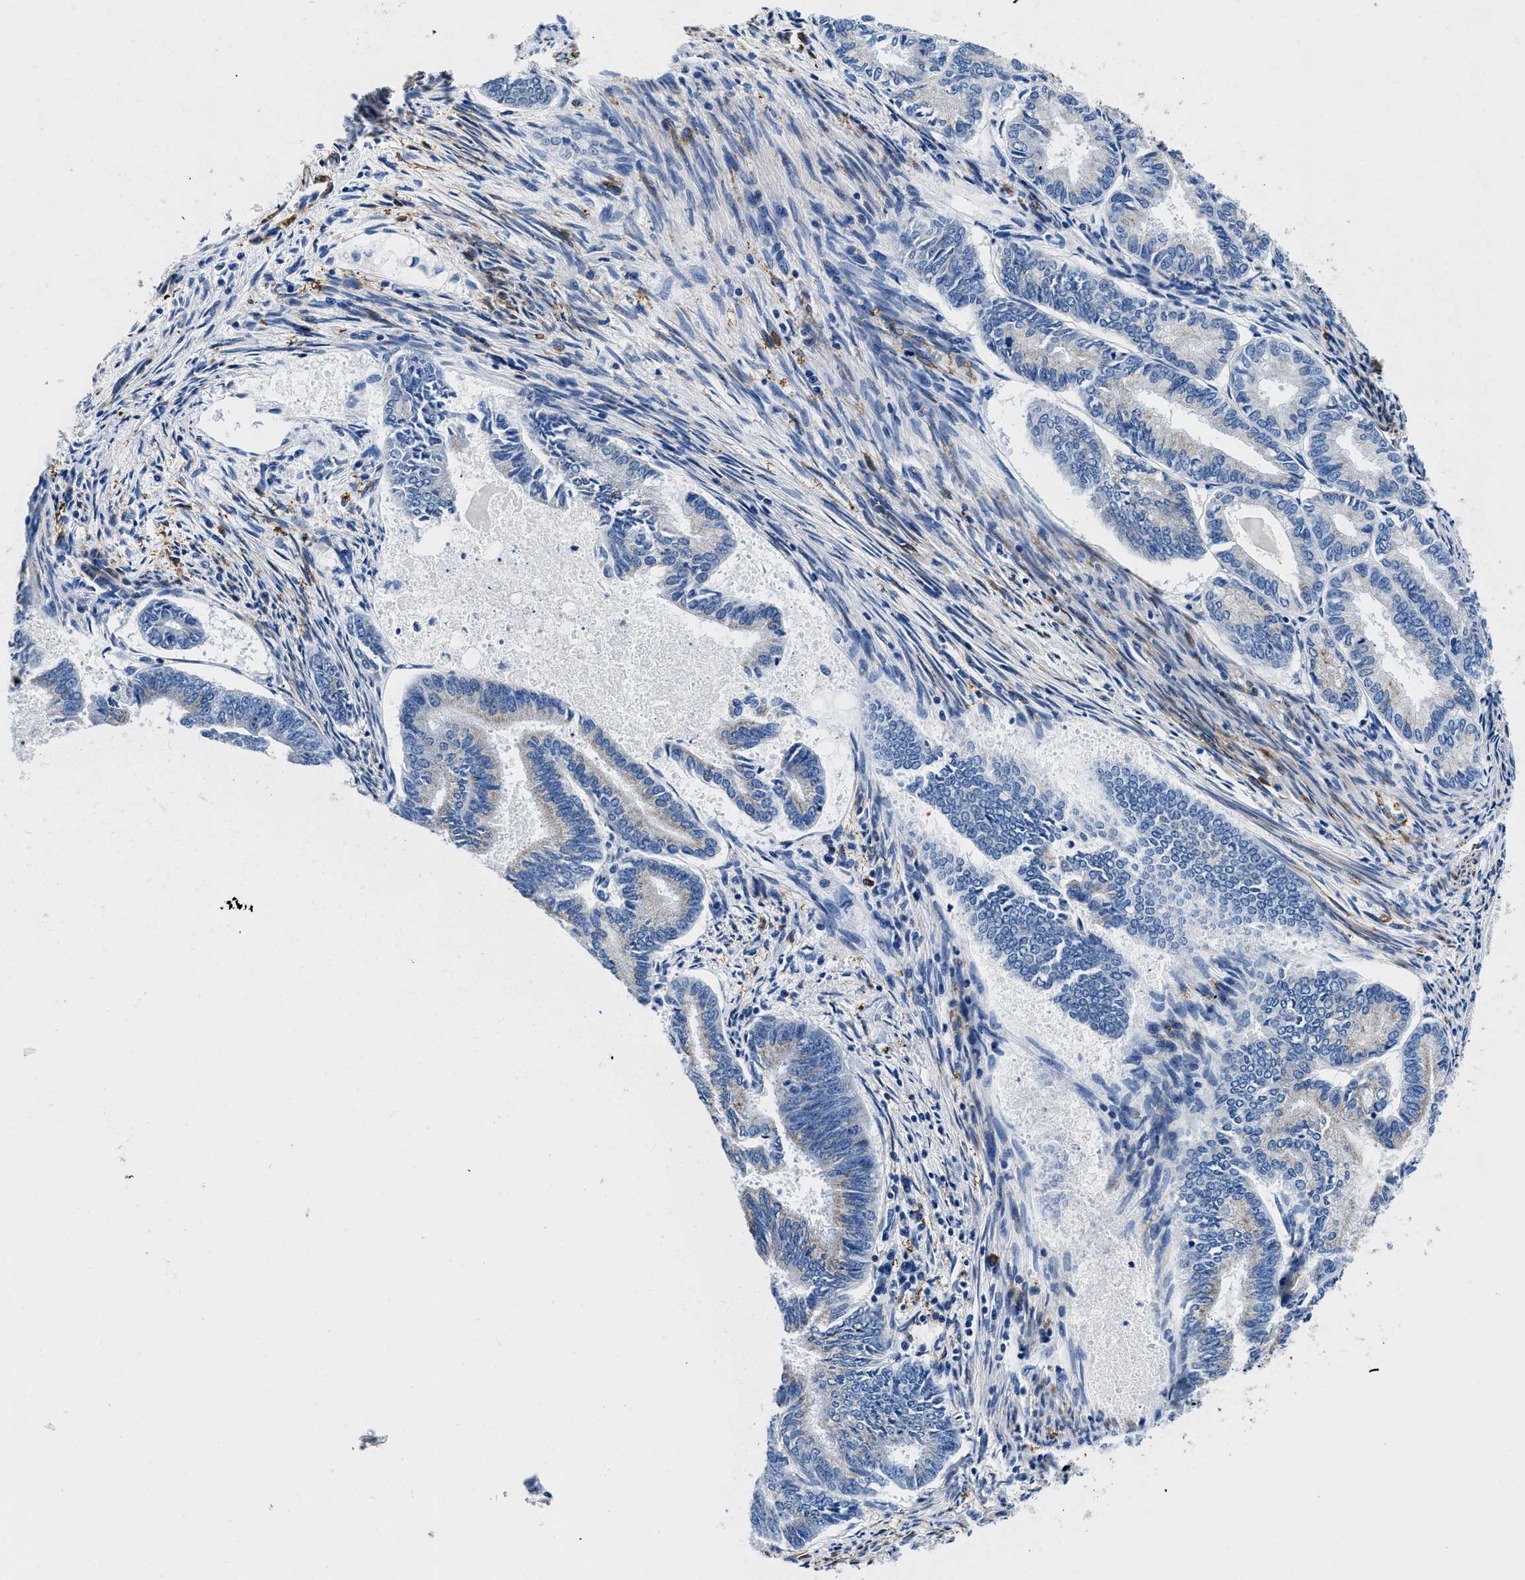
{"staining": {"intensity": "negative", "quantity": "none", "location": "none"}, "tissue": "endometrial cancer", "cell_type": "Tumor cells", "image_type": "cancer", "snomed": [{"axis": "morphology", "description": "Adenocarcinoma, NOS"}, {"axis": "topography", "description": "Endometrium"}], "caption": "This is a micrograph of immunohistochemistry (IHC) staining of endometrial cancer, which shows no positivity in tumor cells.", "gene": "TEX261", "patient": {"sex": "female", "age": 86}}